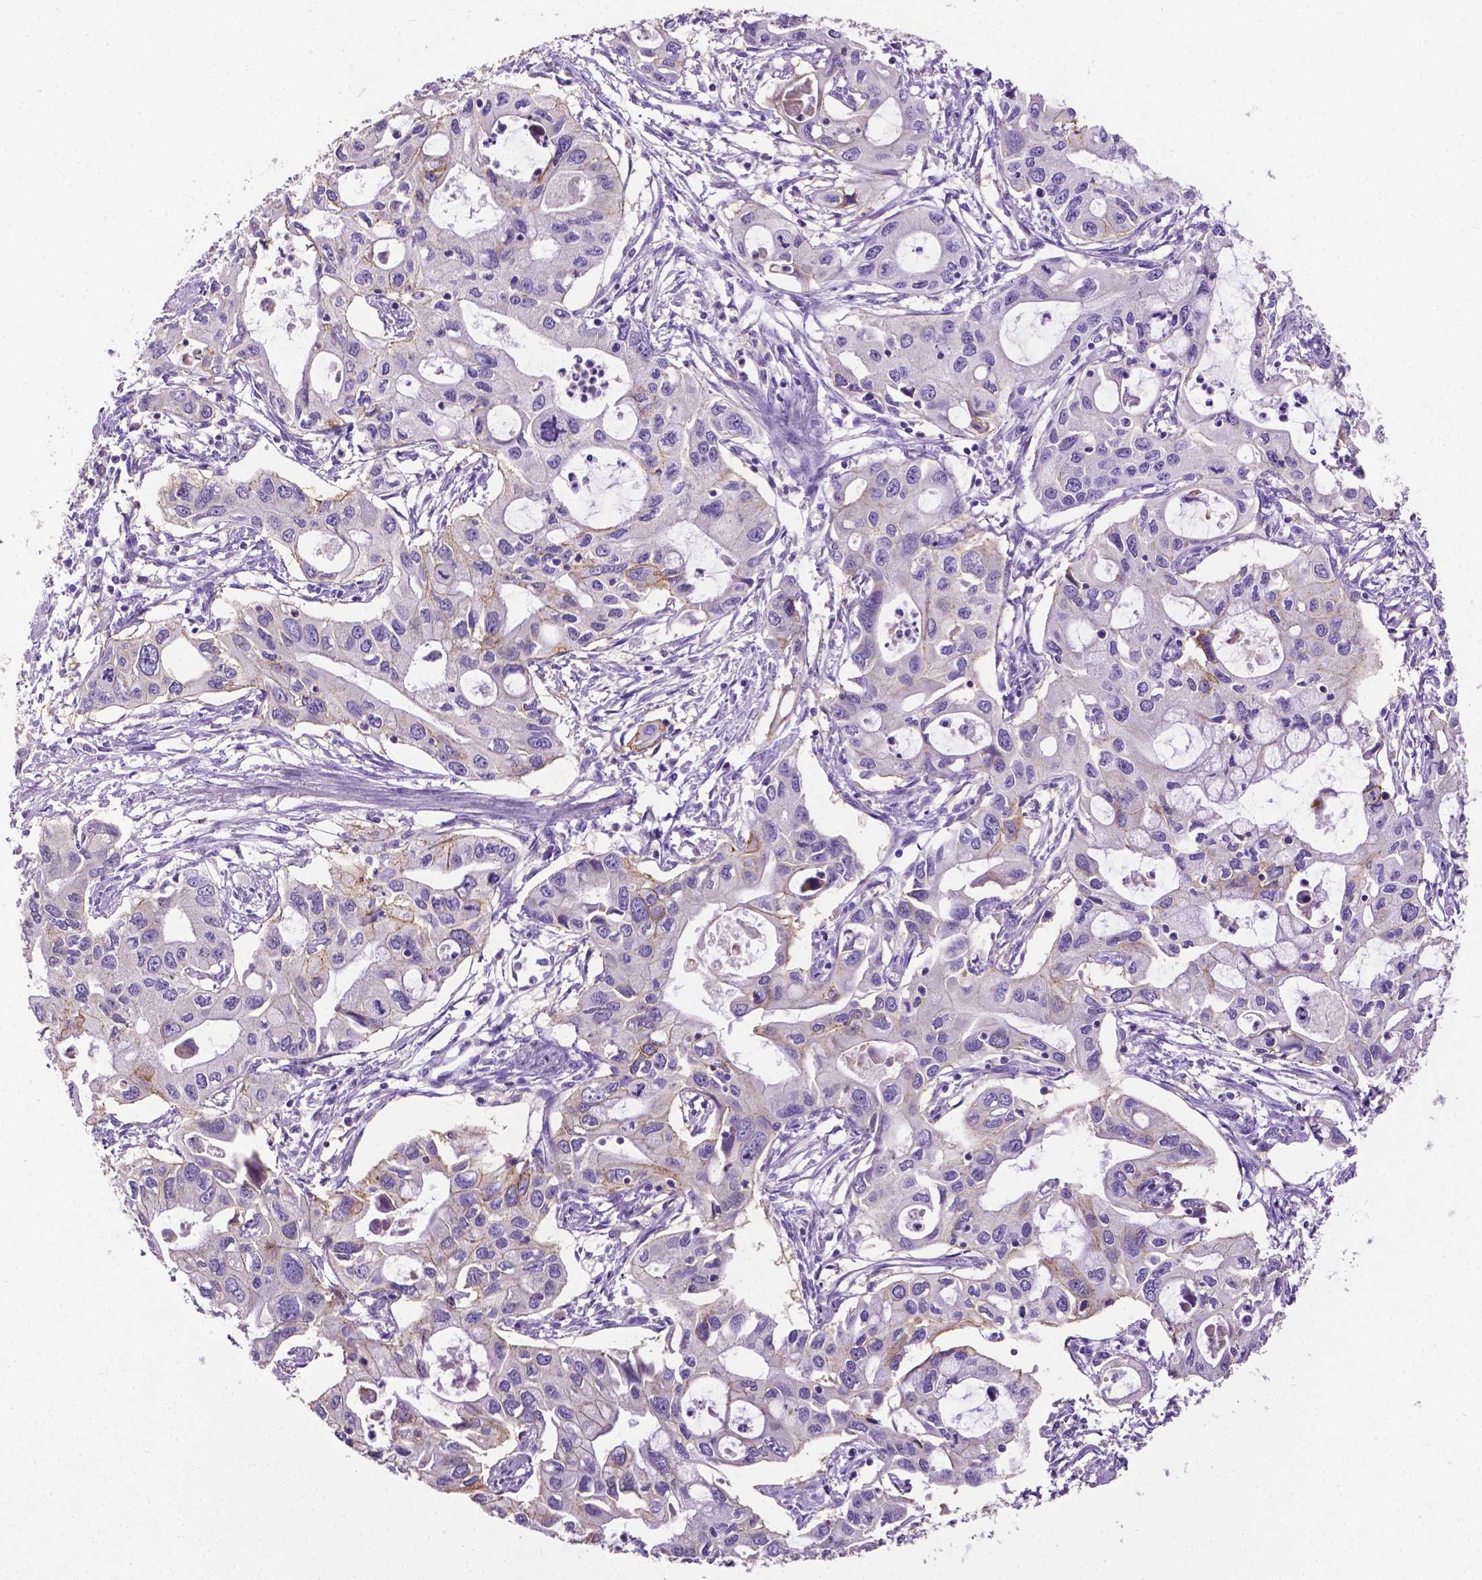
{"staining": {"intensity": "moderate", "quantity": "<25%", "location": "cytoplasmic/membranous"}, "tissue": "pancreatic cancer", "cell_type": "Tumor cells", "image_type": "cancer", "snomed": [{"axis": "morphology", "description": "Adenocarcinoma, NOS"}, {"axis": "topography", "description": "Pancreas"}], "caption": "High-power microscopy captured an immunohistochemistry (IHC) histopathology image of adenocarcinoma (pancreatic), revealing moderate cytoplasmic/membranous expression in approximately <25% of tumor cells.", "gene": "TACSTD2", "patient": {"sex": "male", "age": 60}}